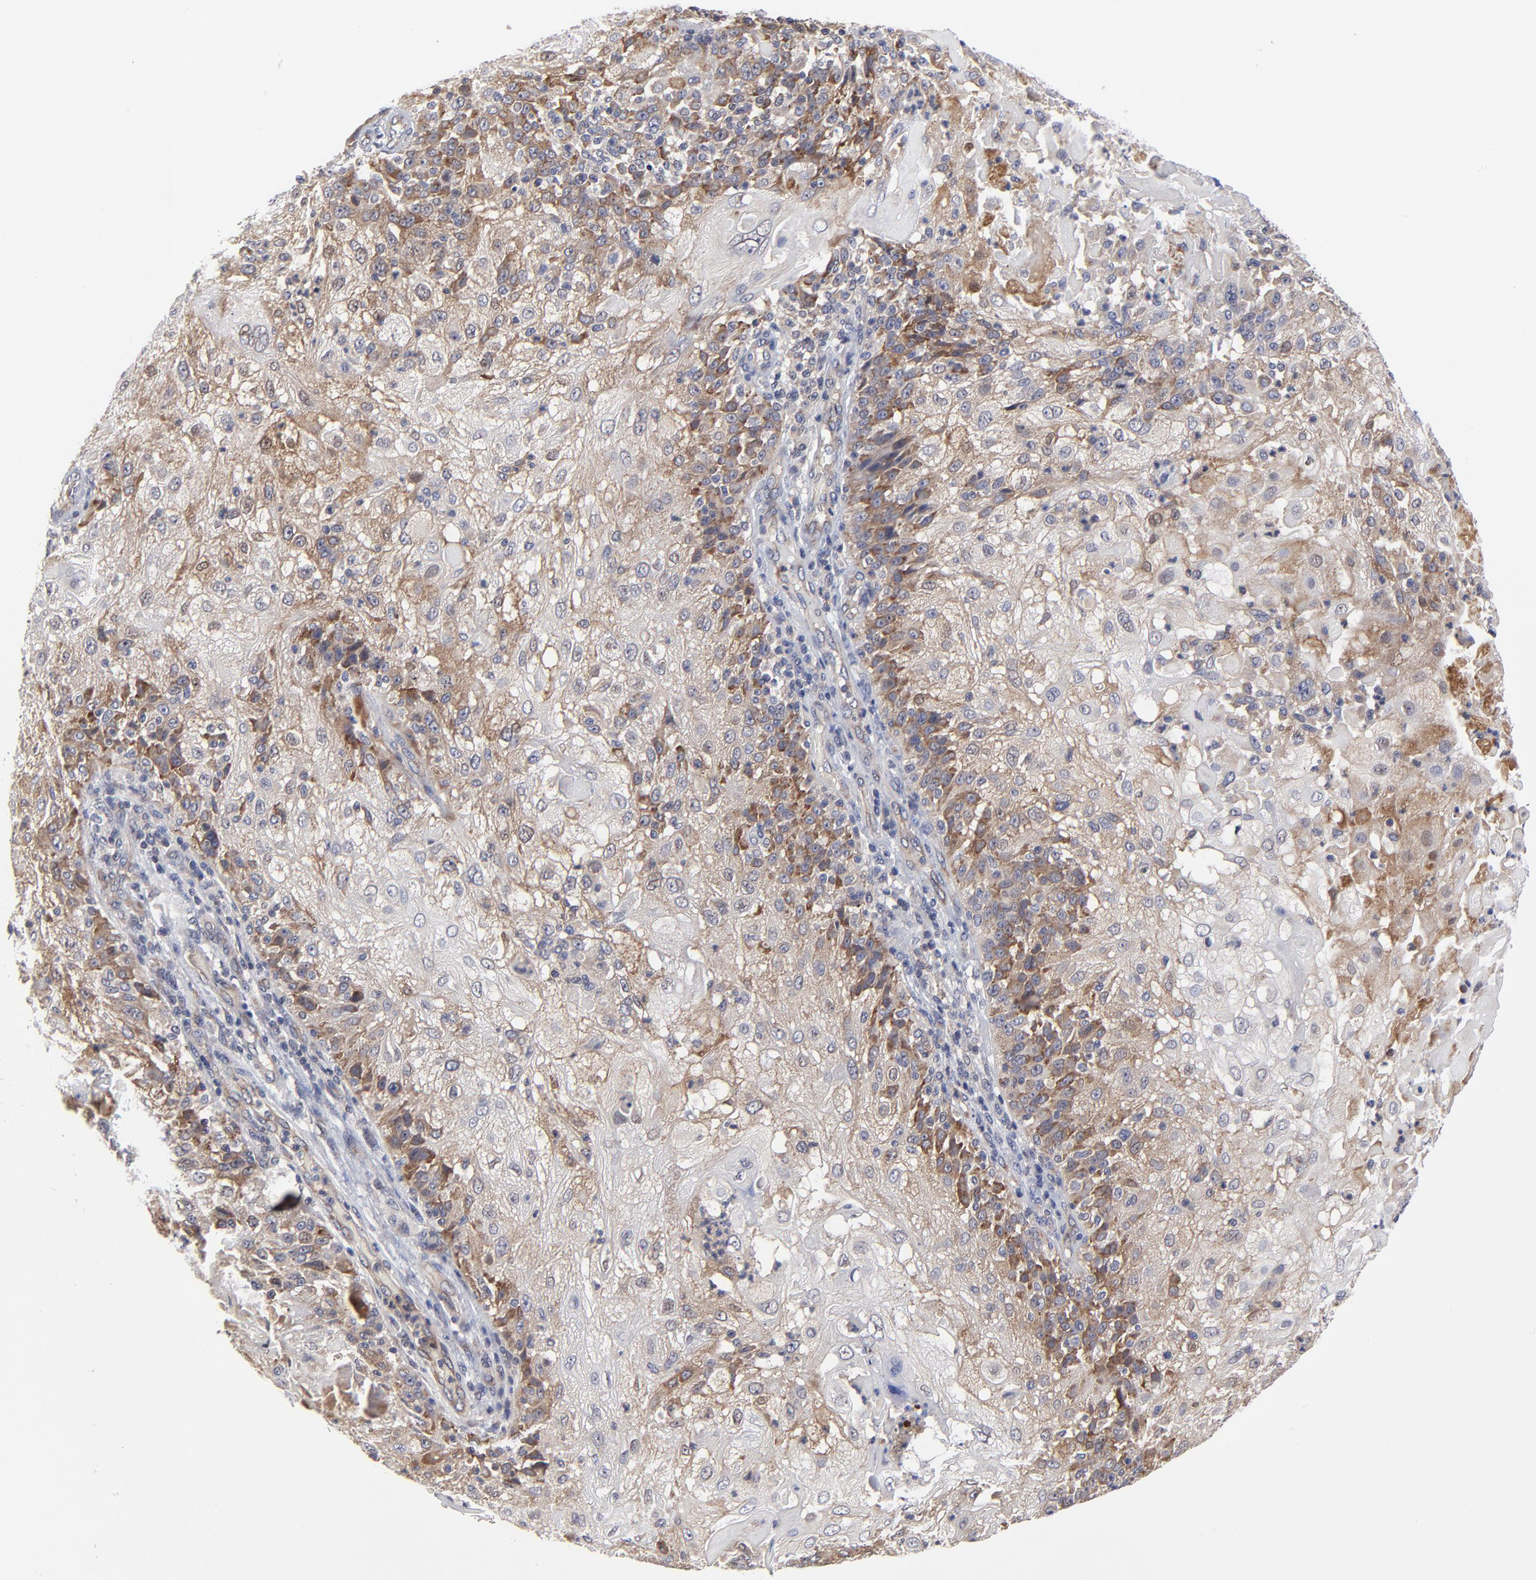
{"staining": {"intensity": "moderate", "quantity": "25%-75%", "location": "cytoplasmic/membranous"}, "tissue": "skin cancer", "cell_type": "Tumor cells", "image_type": "cancer", "snomed": [{"axis": "morphology", "description": "Normal tissue, NOS"}, {"axis": "morphology", "description": "Squamous cell carcinoma, NOS"}, {"axis": "topography", "description": "Skin"}], "caption": "A photomicrograph of squamous cell carcinoma (skin) stained for a protein shows moderate cytoplasmic/membranous brown staining in tumor cells.", "gene": "ZNF157", "patient": {"sex": "female", "age": 83}}